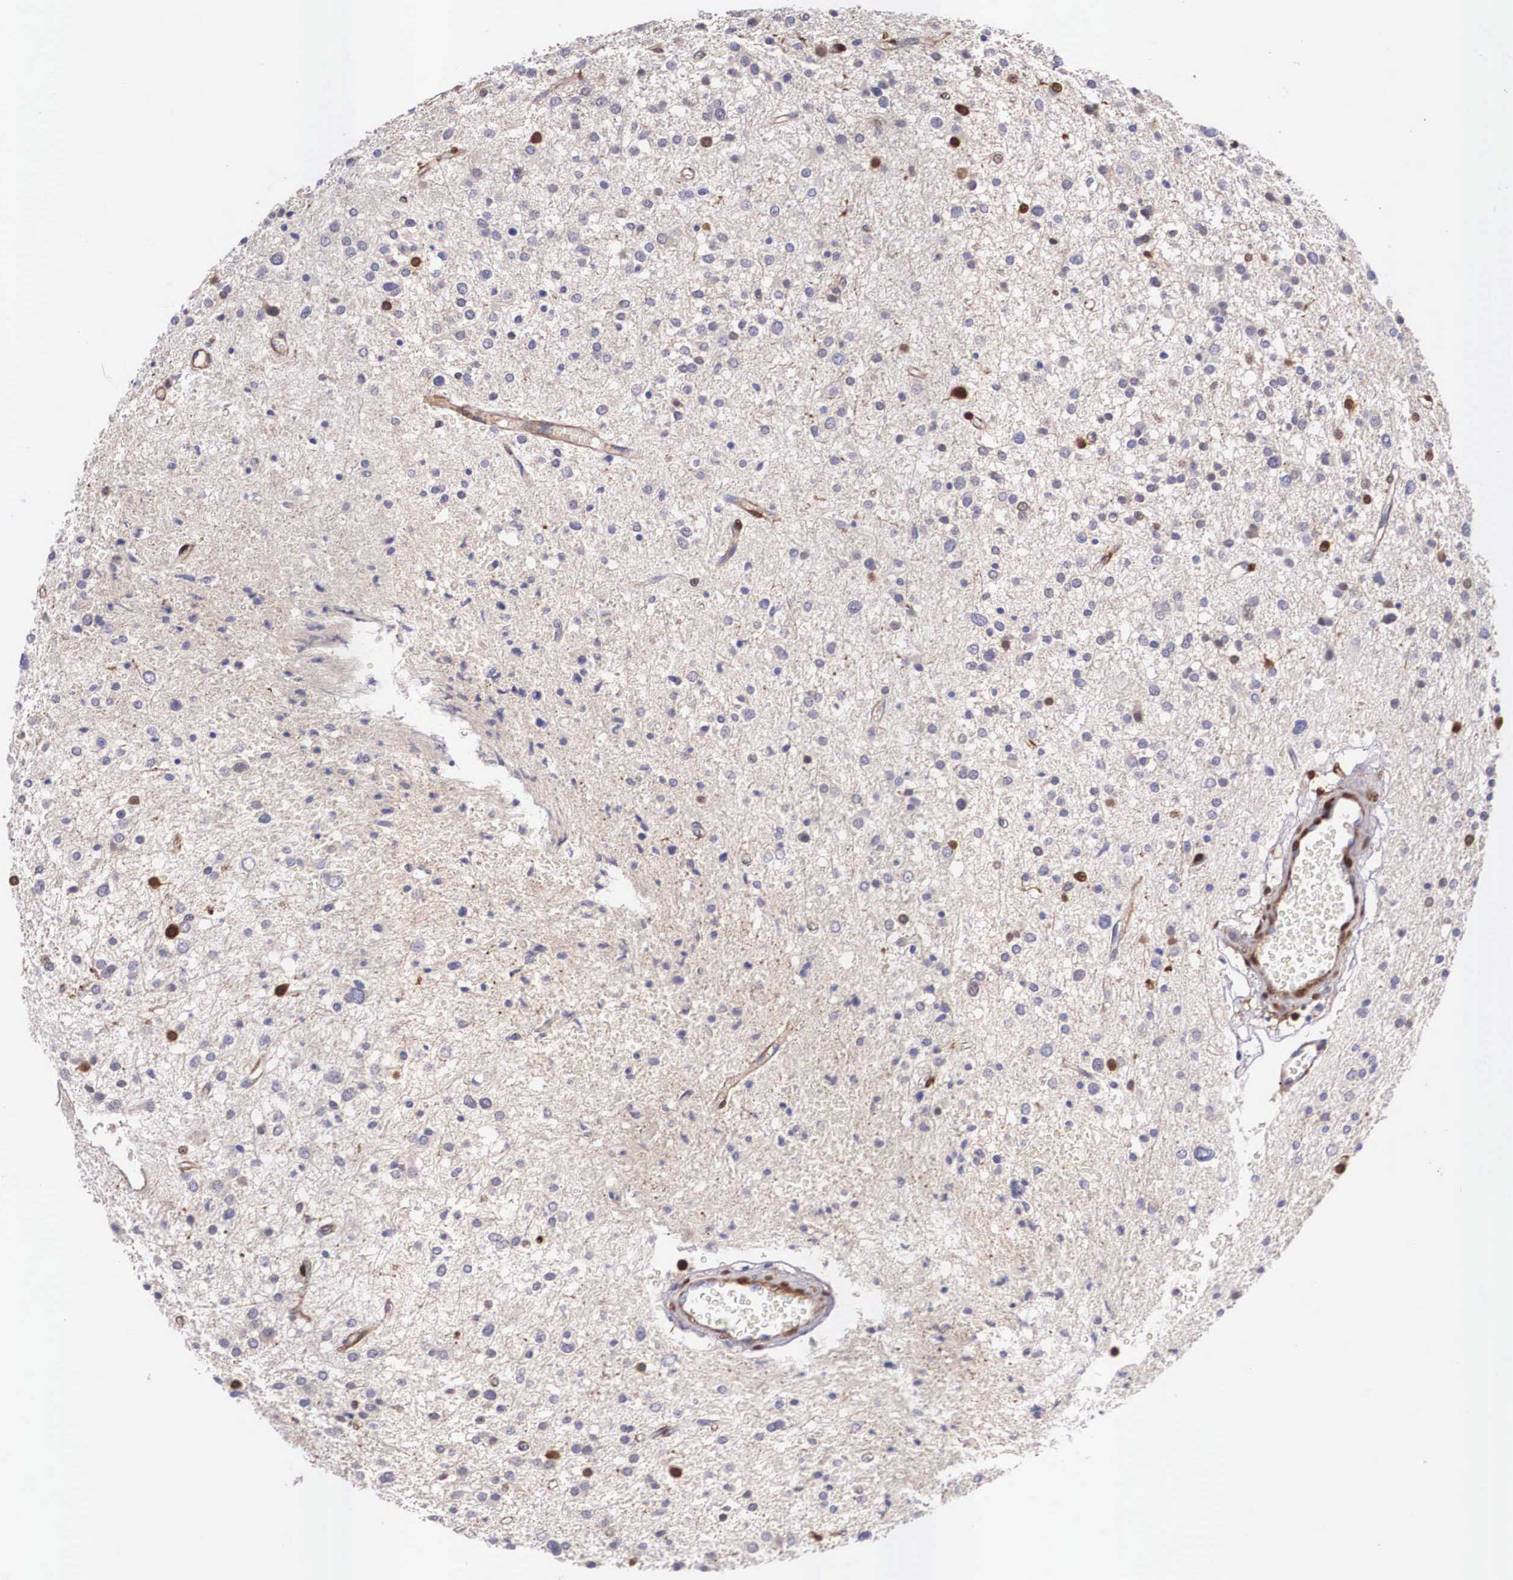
{"staining": {"intensity": "strong", "quantity": "<25%", "location": "nuclear"}, "tissue": "glioma", "cell_type": "Tumor cells", "image_type": "cancer", "snomed": [{"axis": "morphology", "description": "Glioma, malignant, Low grade"}, {"axis": "topography", "description": "Brain"}], "caption": "Immunohistochemistry (IHC) staining of glioma, which exhibits medium levels of strong nuclear expression in approximately <25% of tumor cells indicating strong nuclear protein expression. The staining was performed using DAB (3,3'-diaminobenzidine) (brown) for protein detection and nuclei were counterstained in hematoxylin (blue).", "gene": "LGALS1", "patient": {"sex": "female", "age": 36}}